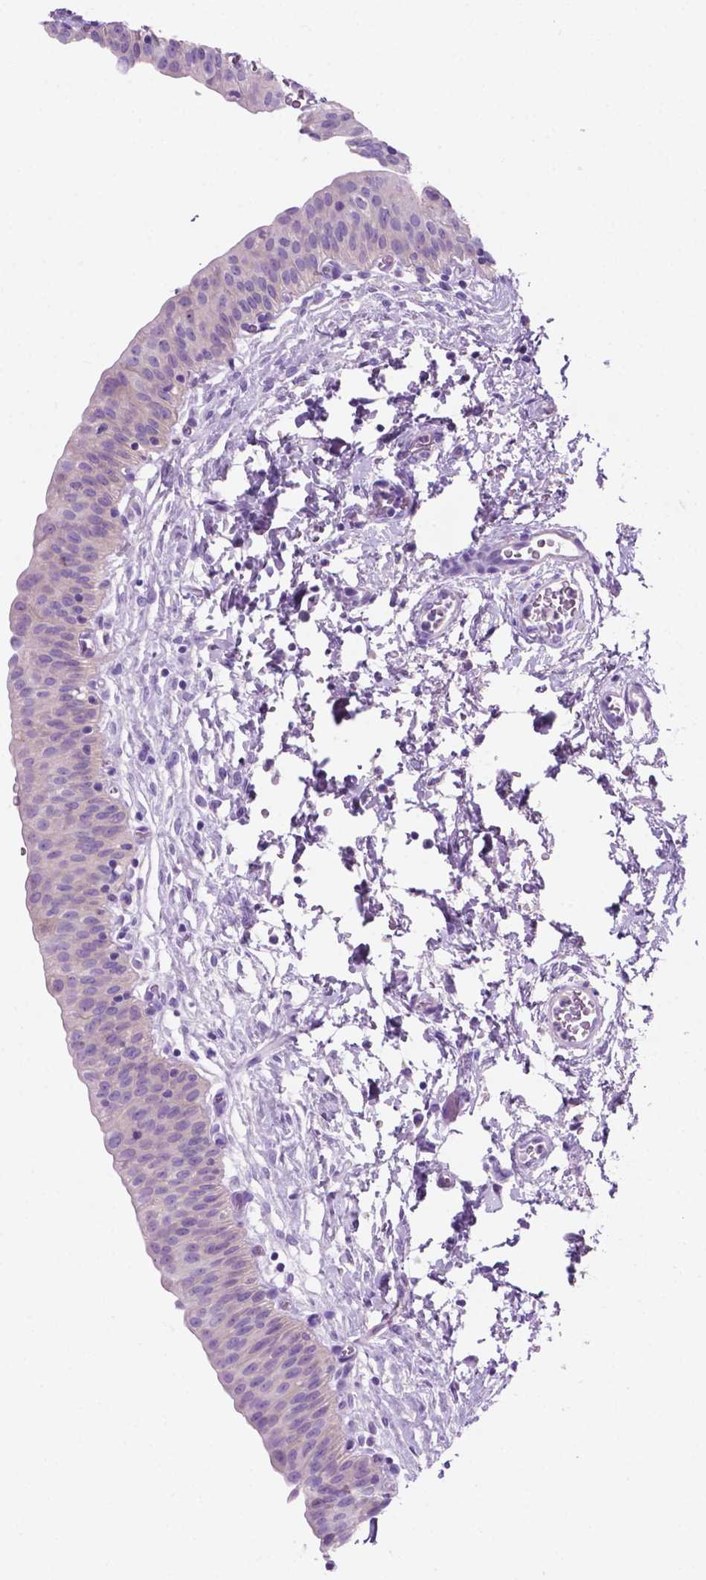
{"staining": {"intensity": "negative", "quantity": "none", "location": "none"}, "tissue": "urinary bladder", "cell_type": "Urothelial cells", "image_type": "normal", "snomed": [{"axis": "morphology", "description": "Normal tissue, NOS"}, {"axis": "topography", "description": "Urinary bladder"}], "caption": "High power microscopy micrograph of an immunohistochemistry photomicrograph of normal urinary bladder, revealing no significant staining in urothelial cells.", "gene": "POU4F1", "patient": {"sex": "male", "age": 56}}